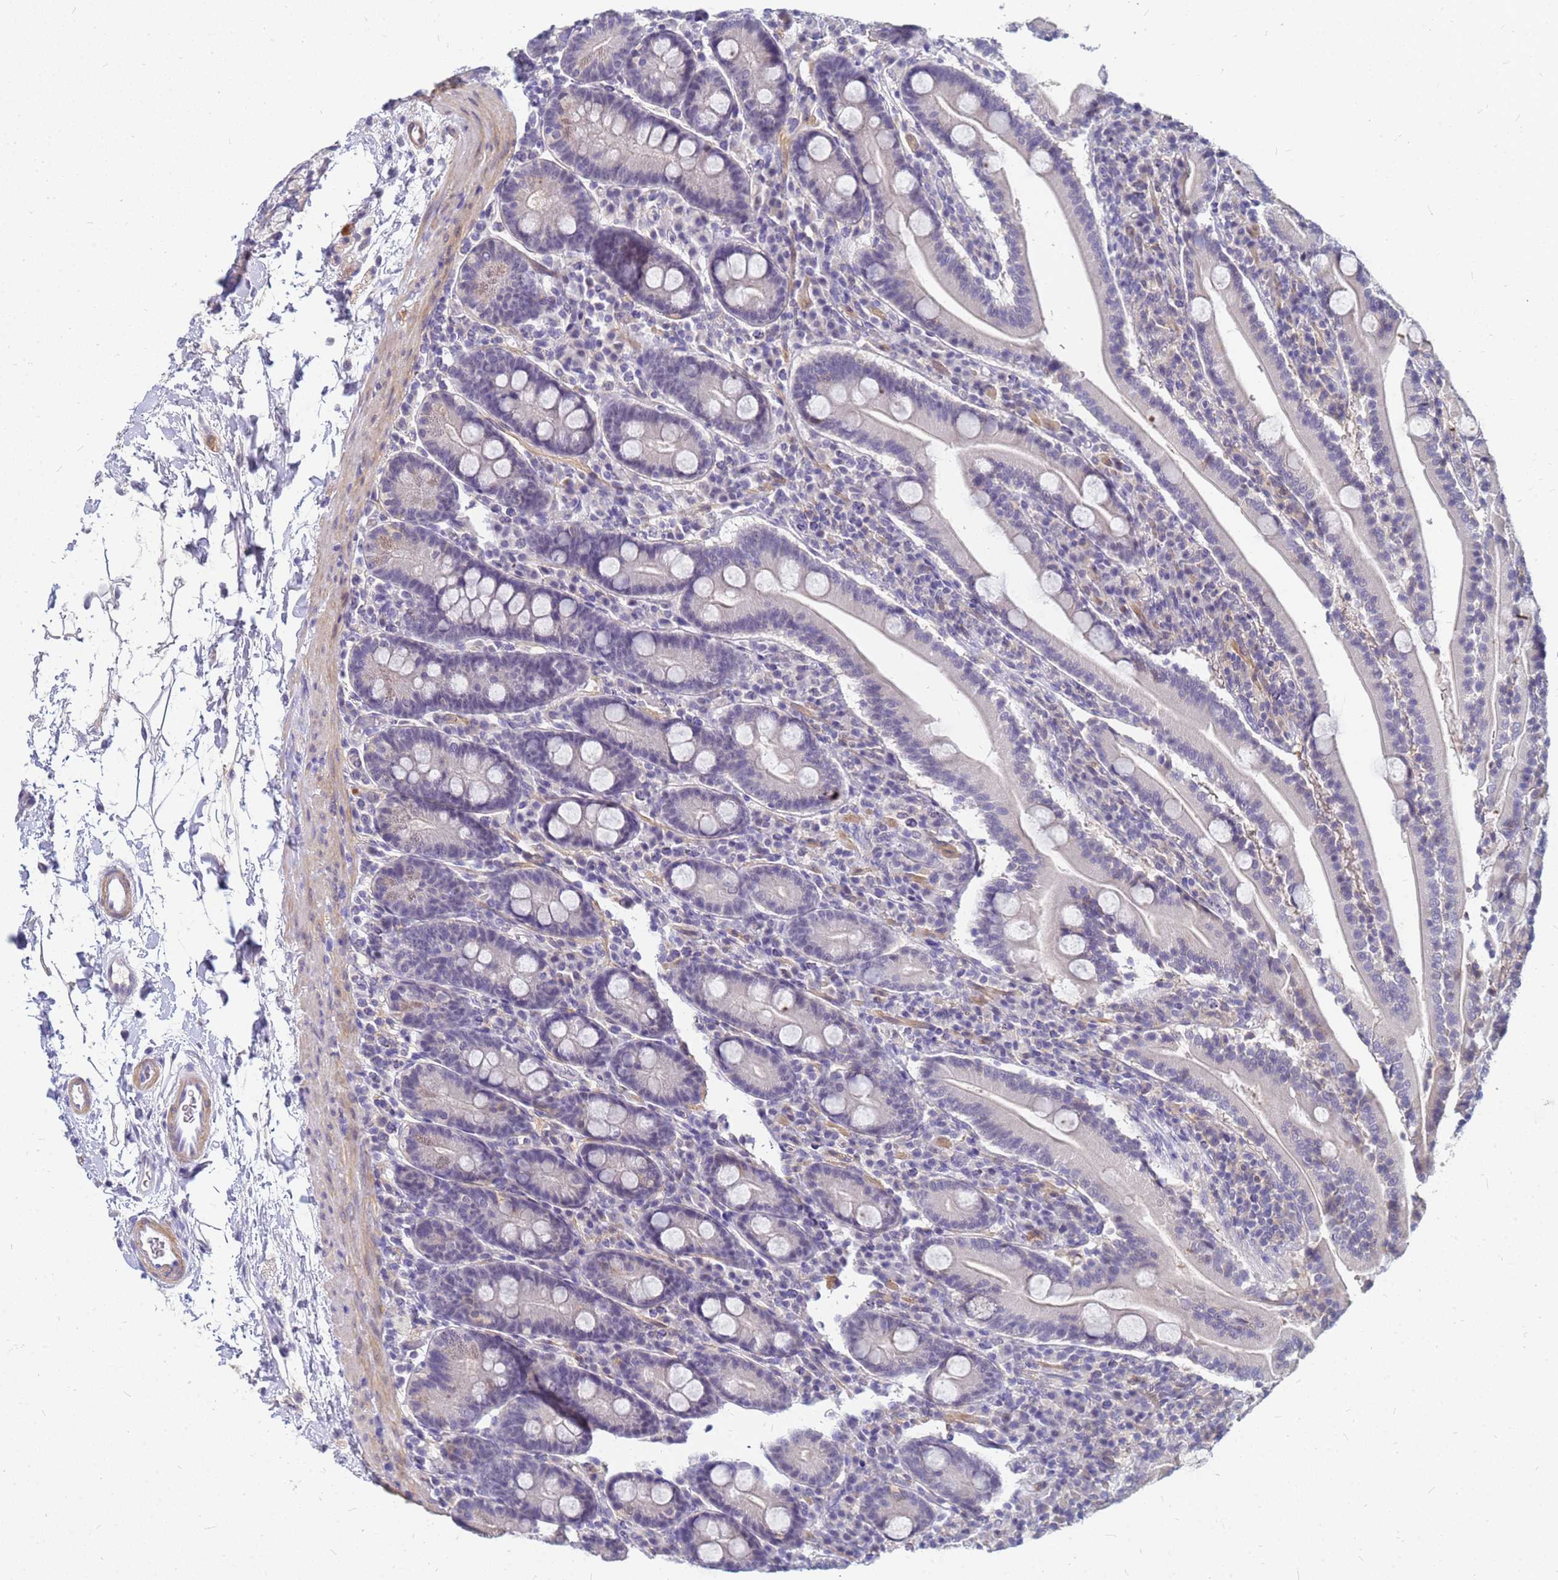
{"staining": {"intensity": "negative", "quantity": "none", "location": "none"}, "tissue": "duodenum", "cell_type": "Glandular cells", "image_type": "normal", "snomed": [{"axis": "morphology", "description": "Normal tissue, NOS"}, {"axis": "topography", "description": "Duodenum"}], "caption": "This is a micrograph of immunohistochemistry (IHC) staining of unremarkable duodenum, which shows no staining in glandular cells.", "gene": "SRGAP3", "patient": {"sex": "male", "age": 35}}